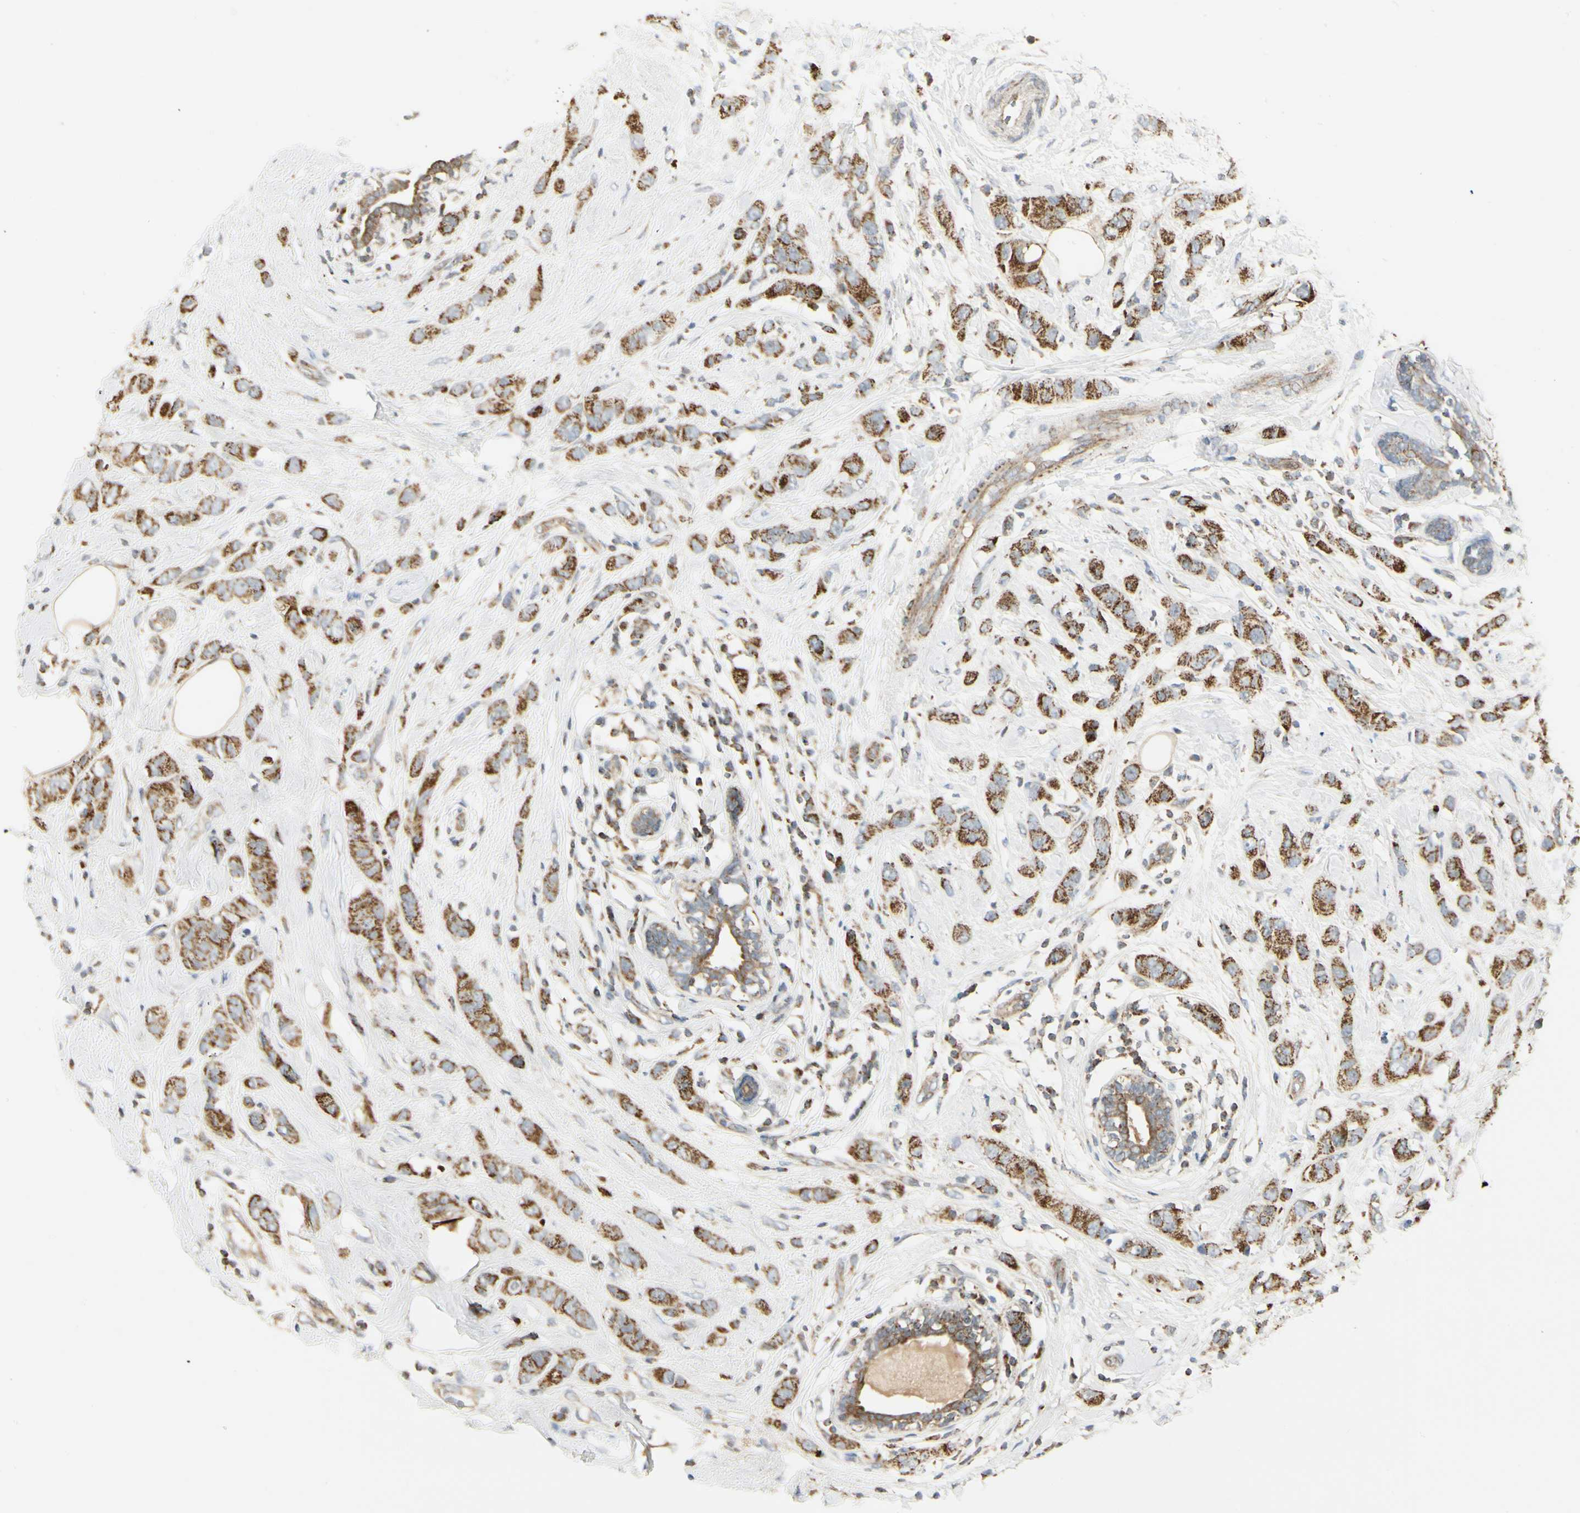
{"staining": {"intensity": "strong", "quantity": ">75%", "location": "cytoplasmic/membranous"}, "tissue": "breast cancer", "cell_type": "Tumor cells", "image_type": "cancer", "snomed": [{"axis": "morphology", "description": "Normal tissue, NOS"}, {"axis": "morphology", "description": "Duct carcinoma"}, {"axis": "topography", "description": "Breast"}], "caption": "An image showing strong cytoplasmic/membranous expression in approximately >75% of tumor cells in breast cancer, as visualized by brown immunohistochemical staining.", "gene": "ANKS6", "patient": {"sex": "female", "age": 50}}